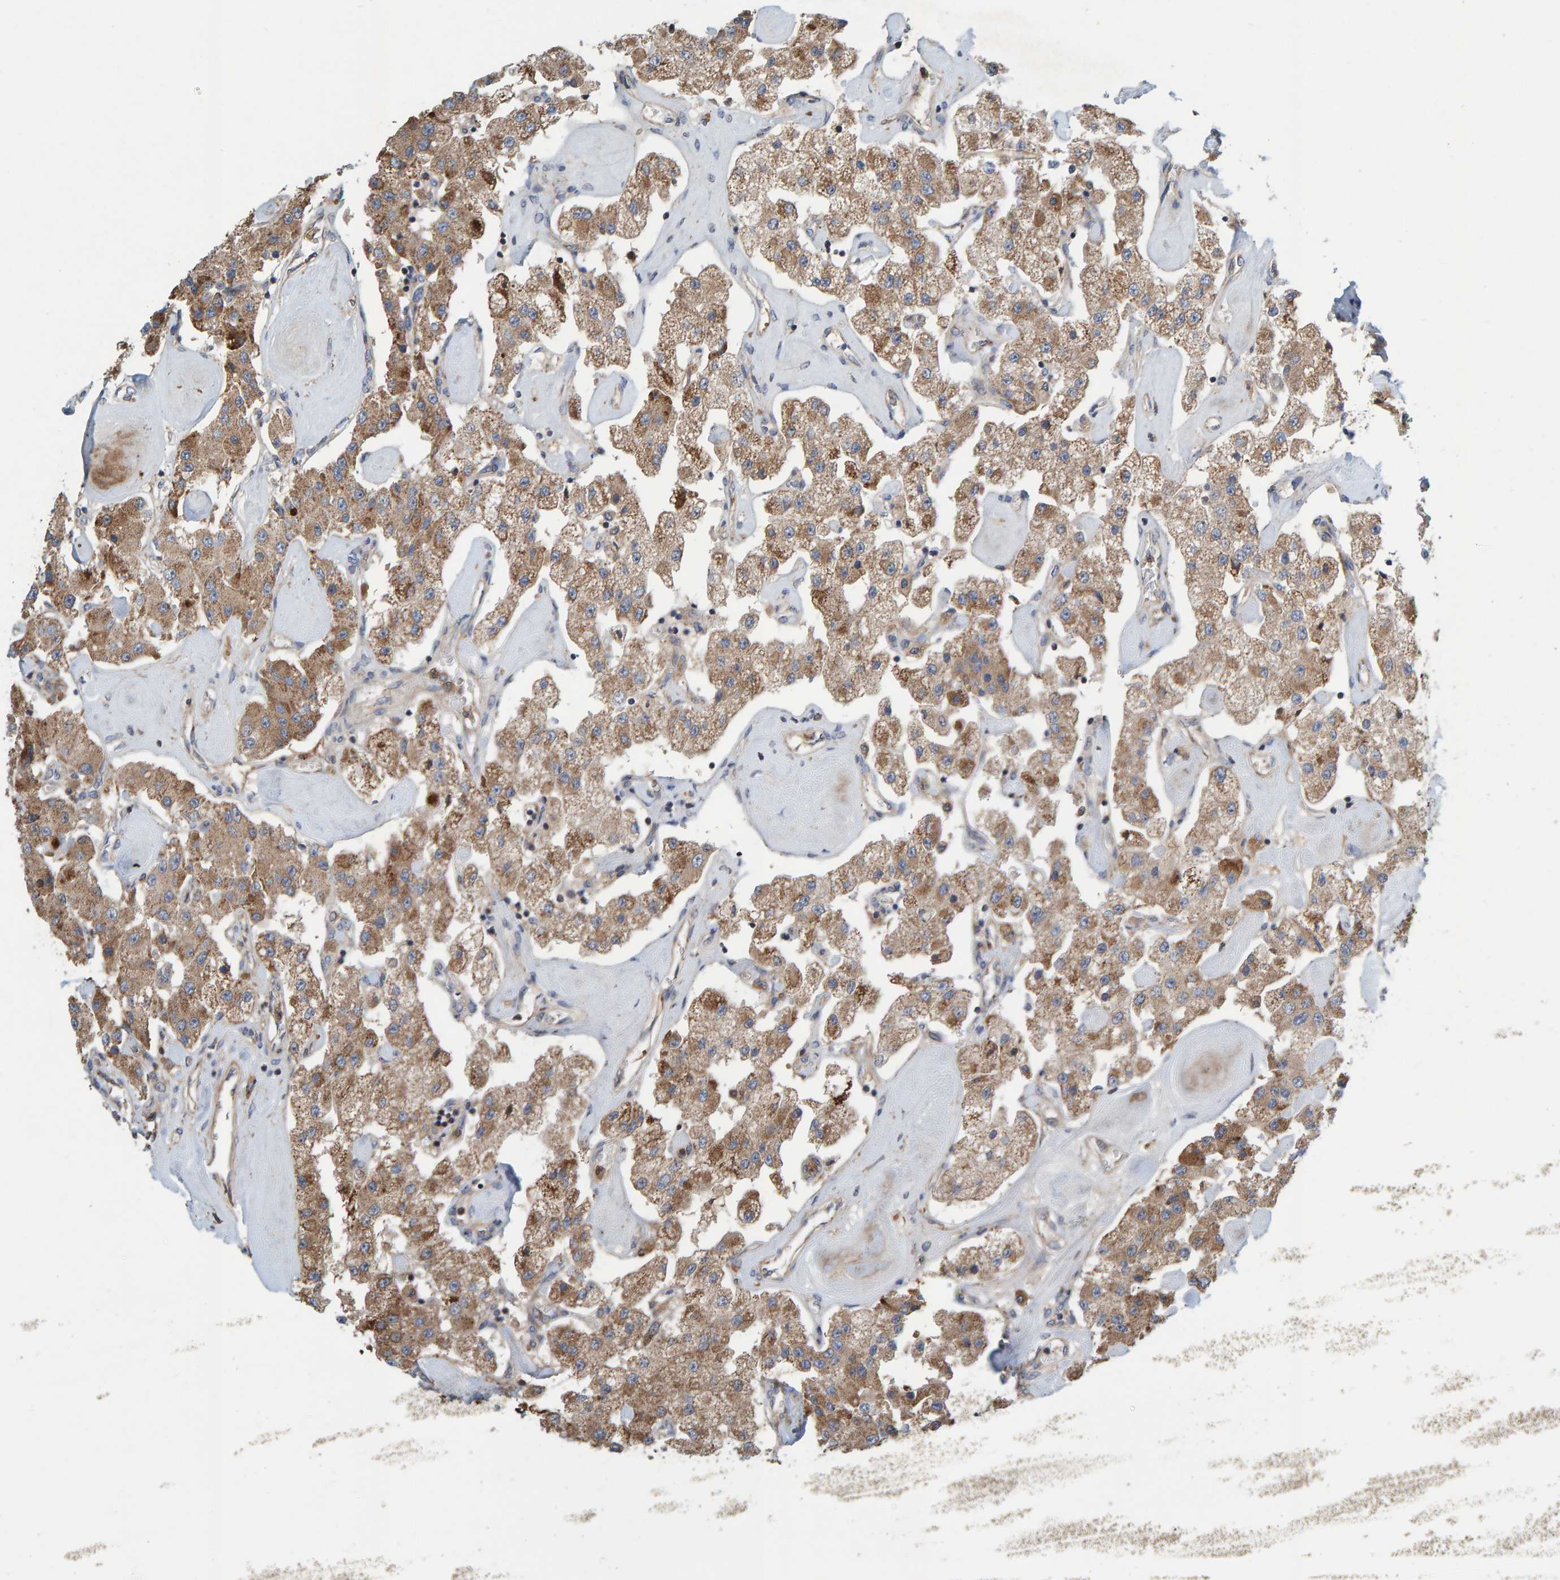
{"staining": {"intensity": "moderate", "quantity": ">75%", "location": "cytoplasmic/membranous"}, "tissue": "carcinoid", "cell_type": "Tumor cells", "image_type": "cancer", "snomed": [{"axis": "morphology", "description": "Carcinoid, malignant, NOS"}, {"axis": "topography", "description": "Pancreas"}], "caption": "DAB immunohistochemical staining of carcinoid shows moderate cytoplasmic/membranous protein expression in about >75% of tumor cells. (DAB (3,3'-diaminobenzidine) = brown stain, brightfield microscopy at high magnification).", "gene": "KIAA0753", "patient": {"sex": "male", "age": 41}}